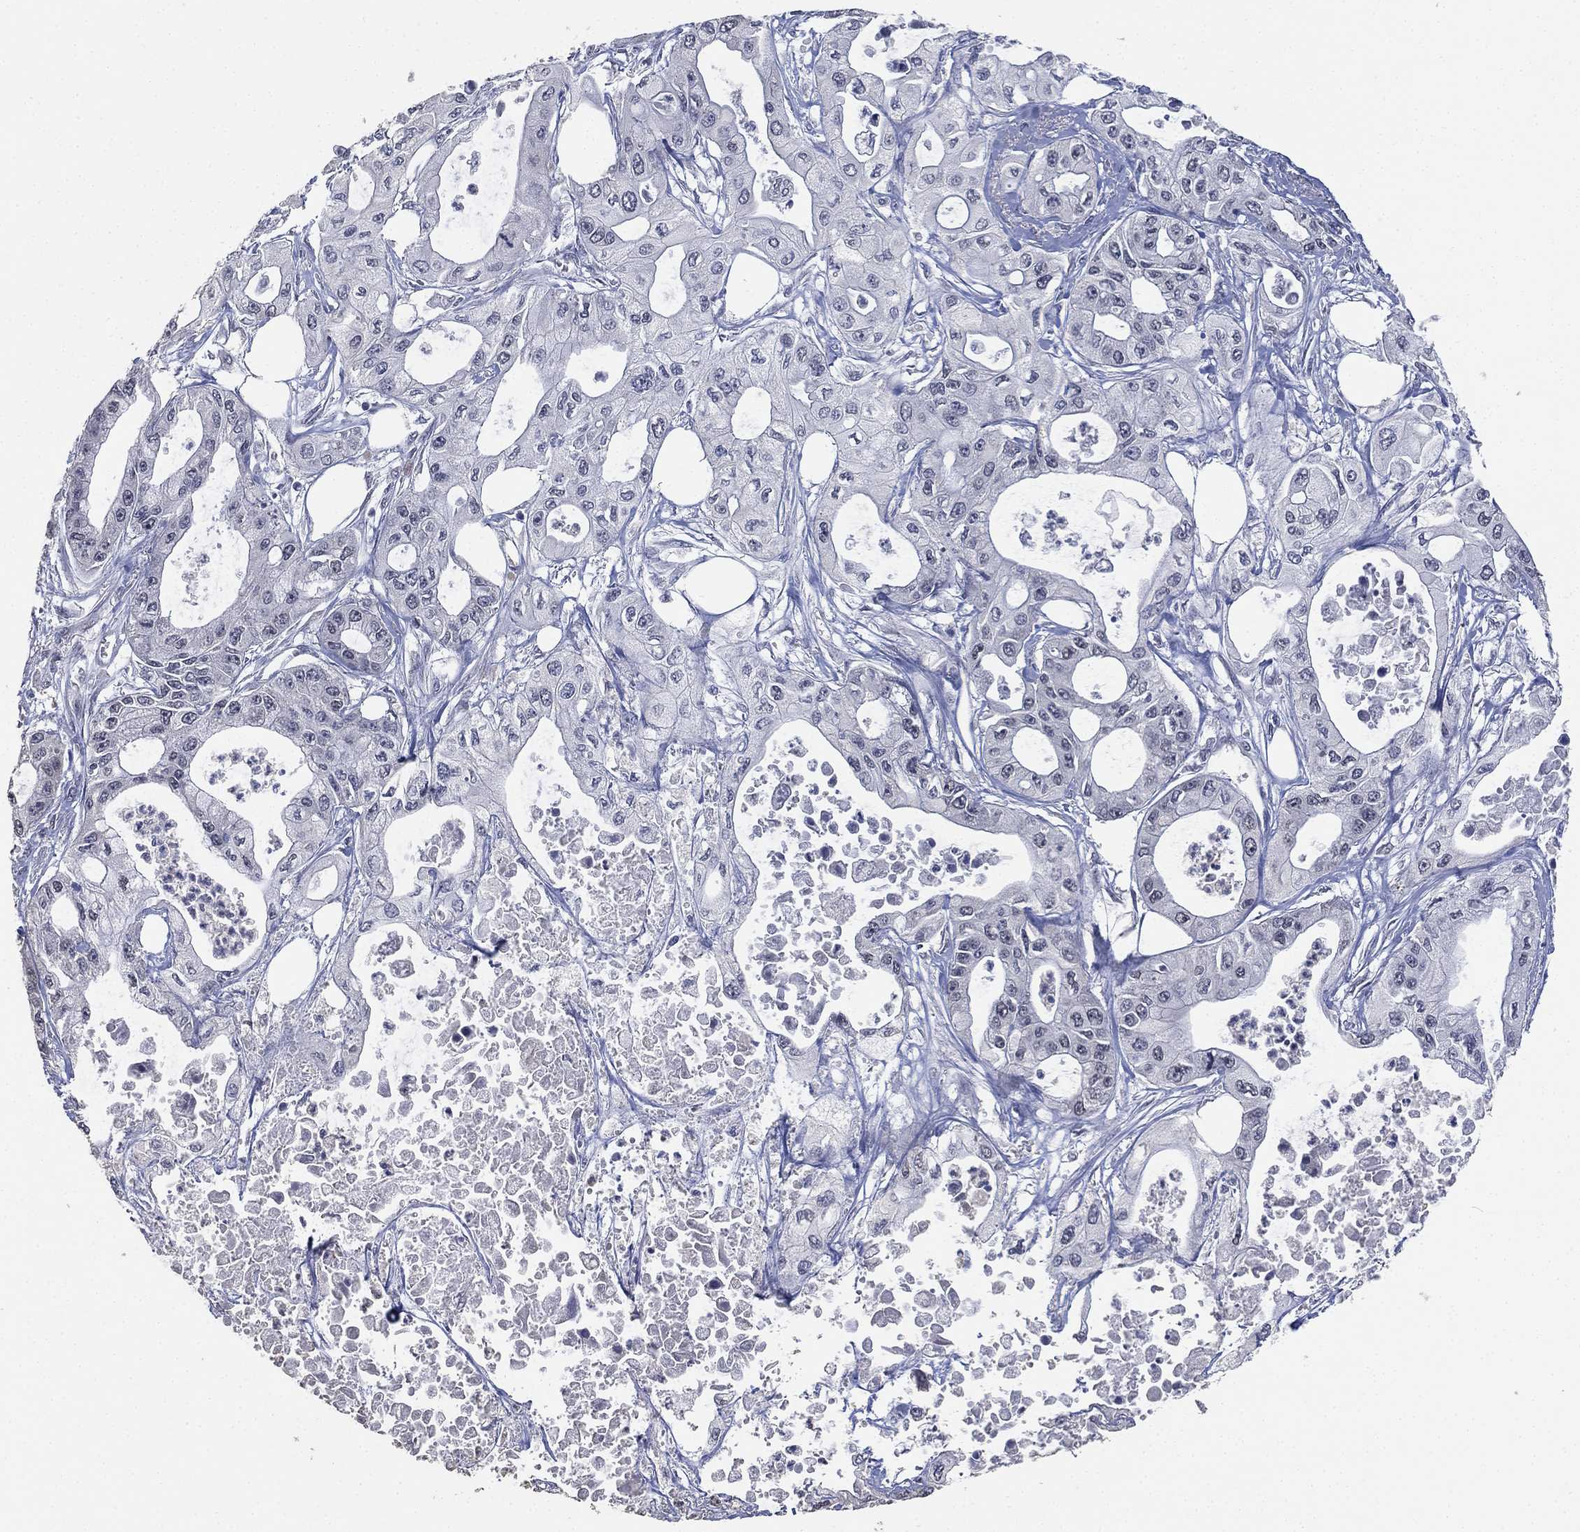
{"staining": {"intensity": "negative", "quantity": "none", "location": "none"}, "tissue": "pancreatic cancer", "cell_type": "Tumor cells", "image_type": "cancer", "snomed": [{"axis": "morphology", "description": "Adenocarcinoma, NOS"}, {"axis": "topography", "description": "Pancreas"}], "caption": "IHC photomicrograph of human pancreatic cancer stained for a protein (brown), which shows no expression in tumor cells.", "gene": "DSG1", "patient": {"sex": "male", "age": 70}}